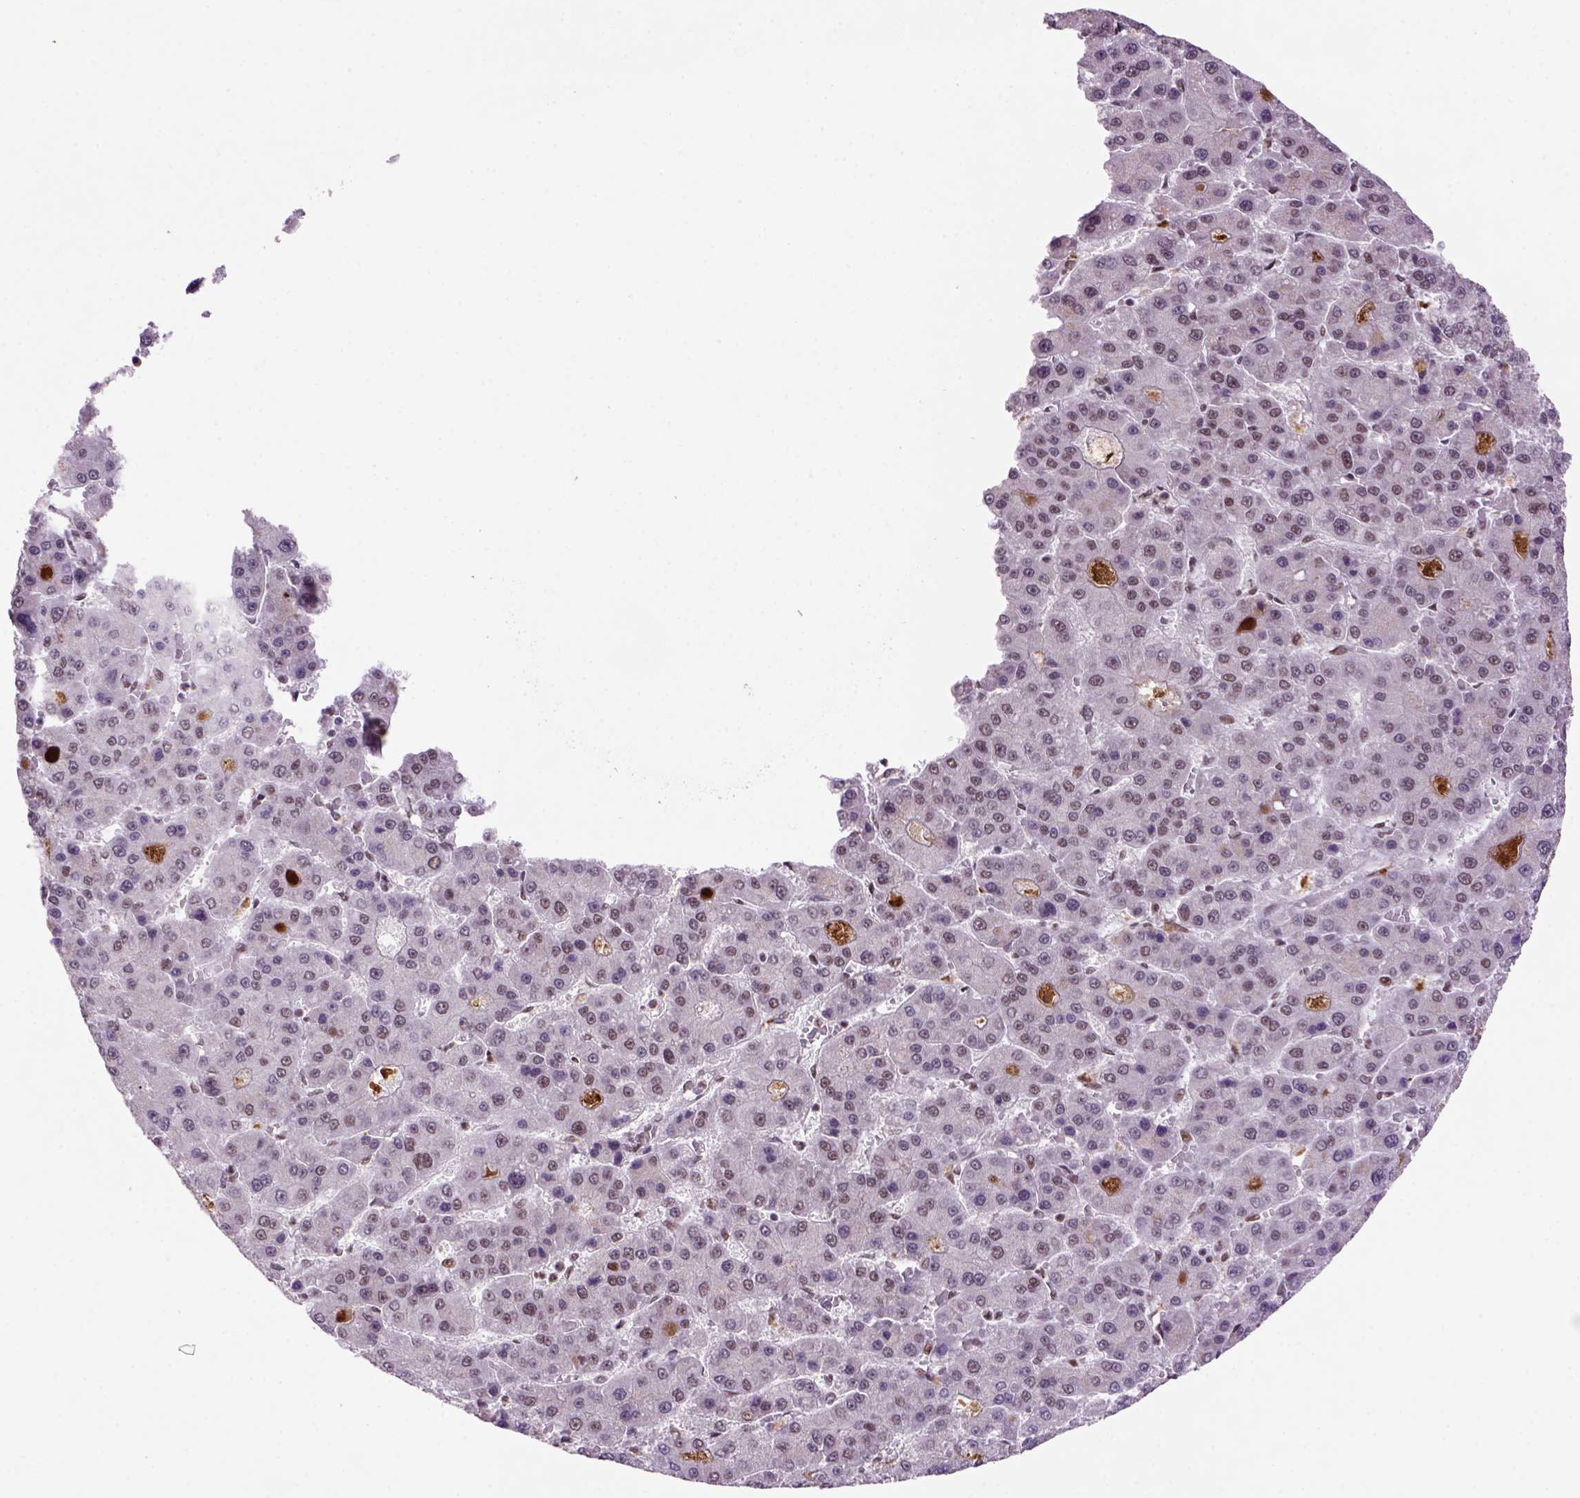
{"staining": {"intensity": "weak", "quantity": "25%-75%", "location": "nuclear"}, "tissue": "liver cancer", "cell_type": "Tumor cells", "image_type": "cancer", "snomed": [{"axis": "morphology", "description": "Carcinoma, Hepatocellular, NOS"}, {"axis": "topography", "description": "Liver"}], "caption": "A photomicrograph of liver hepatocellular carcinoma stained for a protein reveals weak nuclear brown staining in tumor cells. (IHC, brightfield microscopy, high magnification).", "gene": "NSMCE2", "patient": {"sex": "male", "age": 70}}